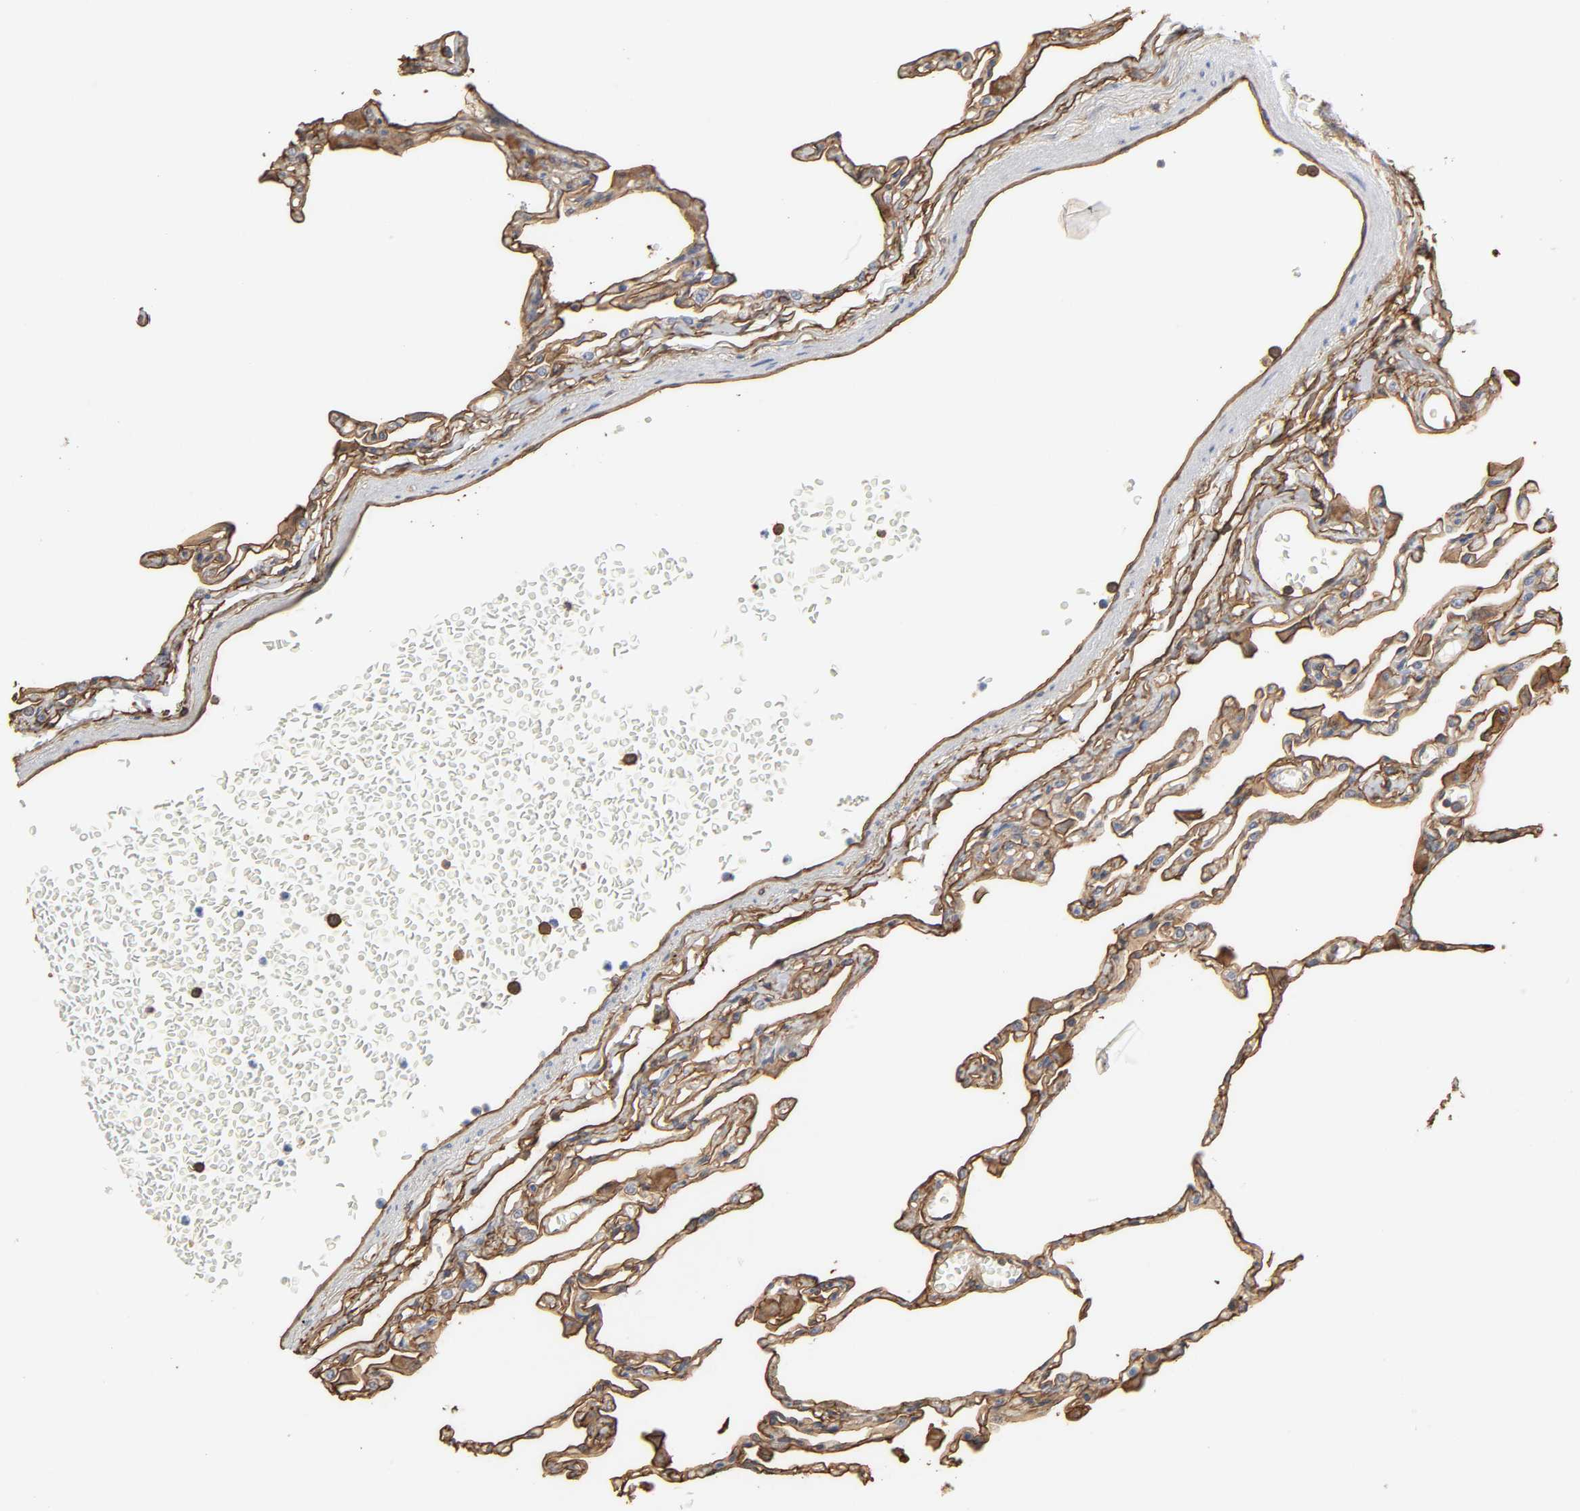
{"staining": {"intensity": "strong", "quantity": ">75%", "location": "cytoplasmic/membranous"}, "tissue": "lung", "cell_type": "Alveolar cells", "image_type": "normal", "snomed": [{"axis": "morphology", "description": "Normal tissue, NOS"}, {"axis": "topography", "description": "Lung"}], "caption": "Normal lung shows strong cytoplasmic/membranous staining in about >75% of alveolar cells.", "gene": "ANXA2", "patient": {"sex": "female", "age": 49}}